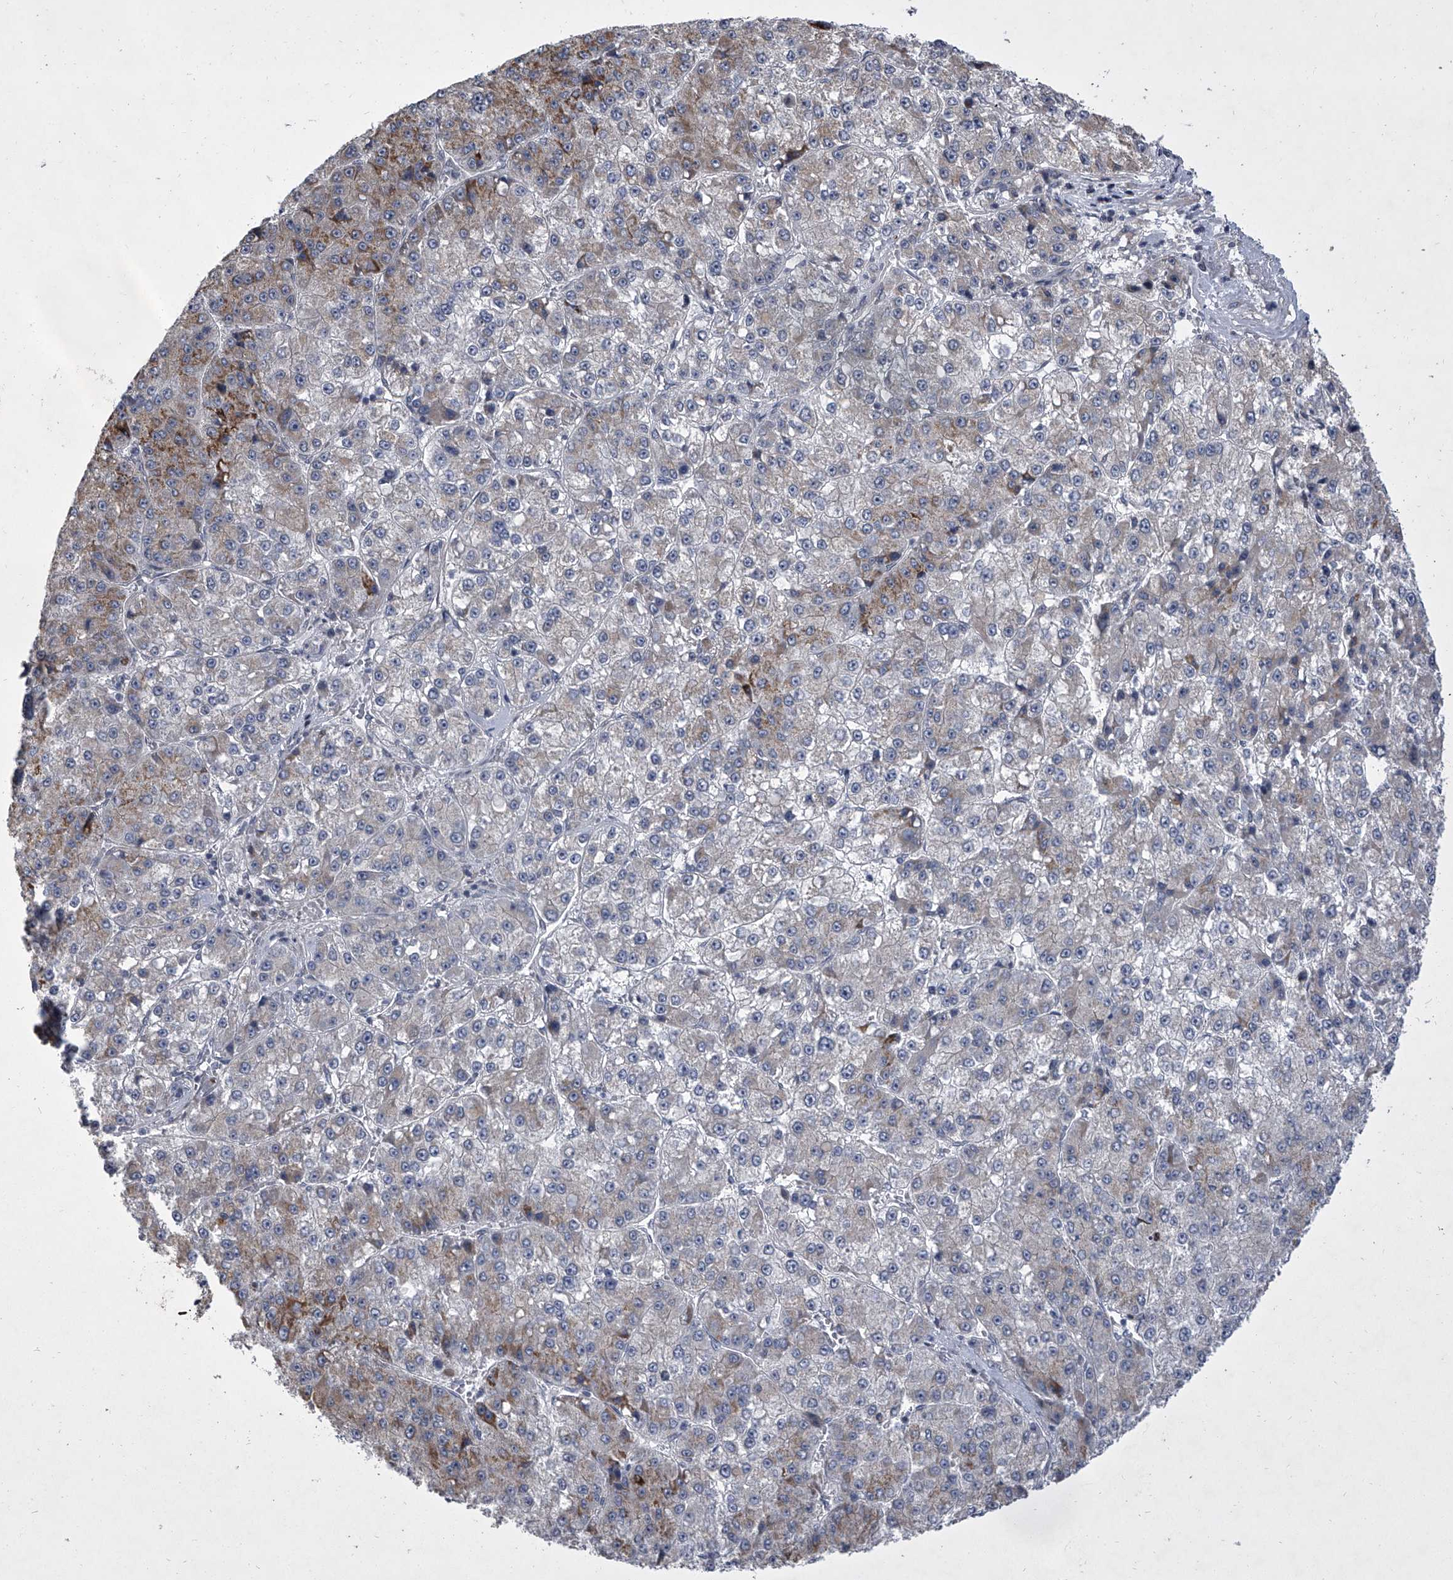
{"staining": {"intensity": "weak", "quantity": "25%-75%", "location": "cytoplasmic/membranous"}, "tissue": "liver cancer", "cell_type": "Tumor cells", "image_type": "cancer", "snomed": [{"axis": "morphology", "description": "Carcinoma, Hepatocellular, NOS"}, {"axis": "topography", "description": "Liver"}], "caption": "Weak cytoplasmic/membranous protein expression is present in approximately 25%-75% of tumor cells in liver cancer.", "gene": "HEATR6", "patient": {"sex": "female", "age": 73}}